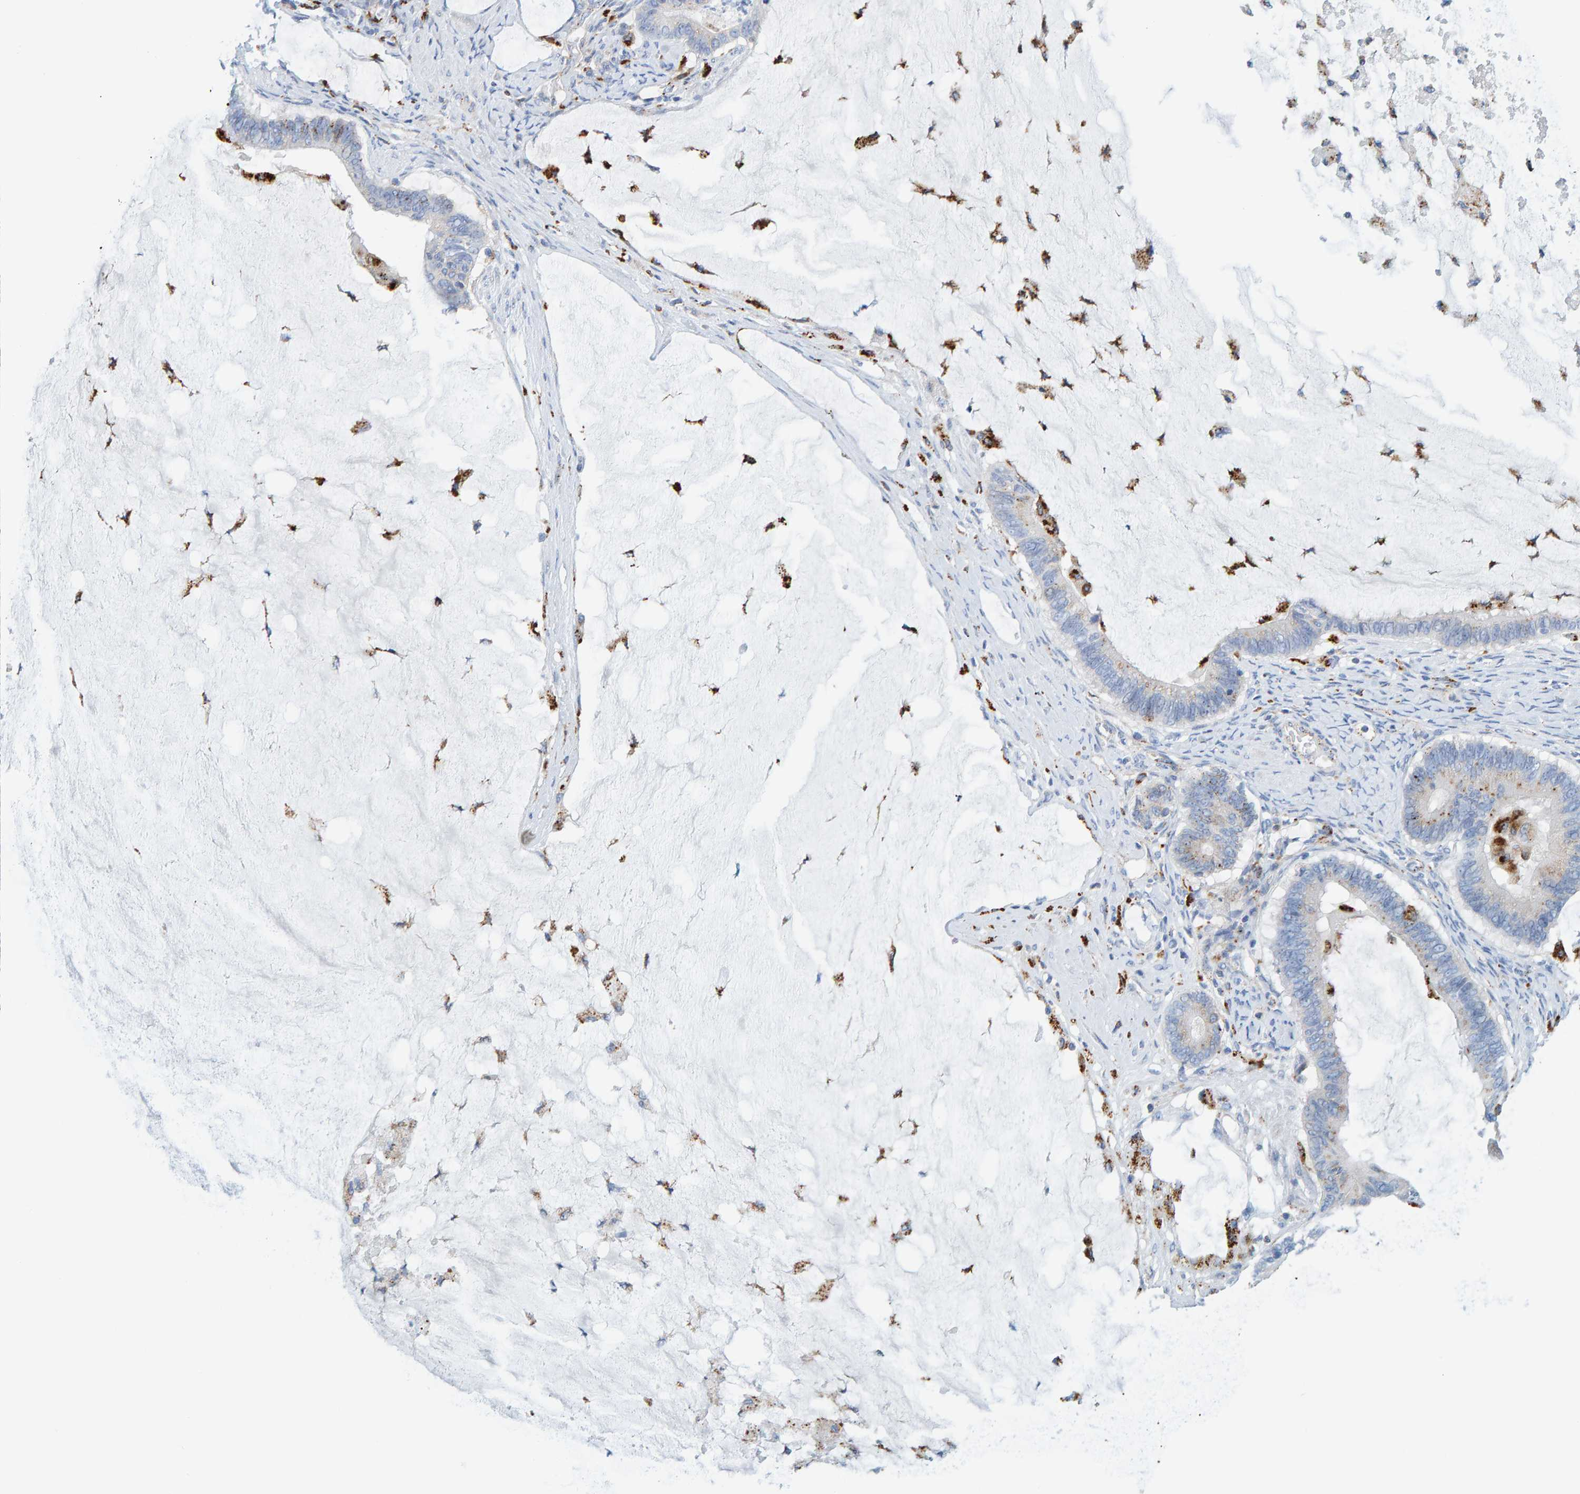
{"staining": {"intensity": "moderate", "quantity": "<25%", "location": "cytoplasmic/membranous"}, "tissue": "ovarian cancer", "cell_type": "Tumor cells", "image_type": "cancer", "snomed": [{"axis": "morphology", "description": "Cystadenocarcinoma, mucinous, NOS"}, {"axis": "topography", "description": "Ovary"}], "caption": "Immunohistochemical staining of human mucinous cystadenocarcinoma (ovarian) displays low levels of moderate cytoplasmic/membranous expression in about <25% of tumor cells. (DAB (3,3'-diaminobenzidine) IHC, brown staining for protein, blue staining for nuclei).", "gene": "BIN3", "patient": {"sex": "female", "age": 61}}